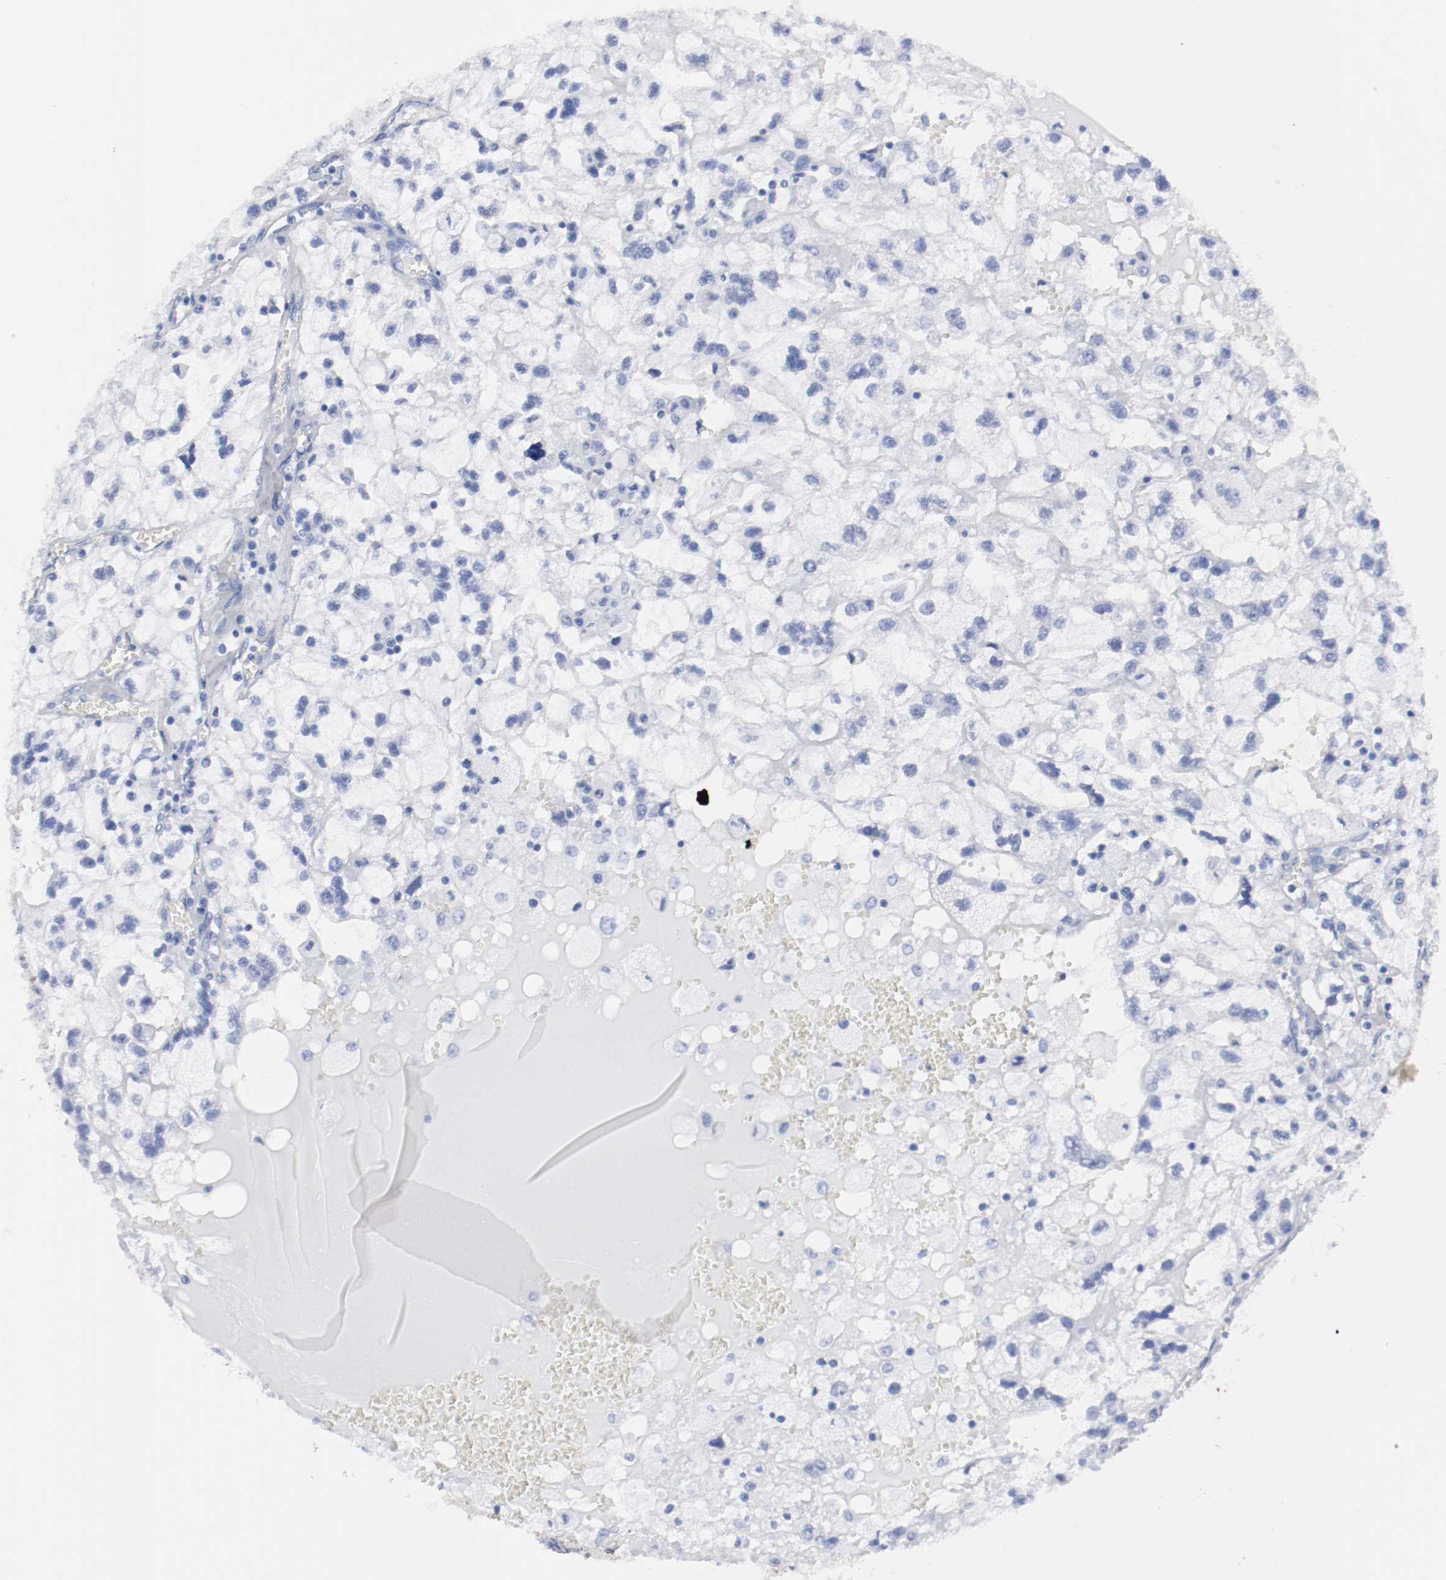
{"staining": {"intensity": "negative", "quantity": "none", "location": "none"}, "tissue": "renal cancer", "cell_type": "Tumor cells", "image_type": "cancer", "snomed": [{"axis": "morphology", "description": "Normal tissue, NOS"}, {"axis": "morphology", "description": "Adenocarcinoma, NOS"}, {"axis": "topography", "description": "Kidney"}], "caption": "Renal cancer was stained to show a protein in brown. There is no significant staining in tumor cells.", "gene": "TSPAN6", "patient": {"sex": "male", "age": 71}}